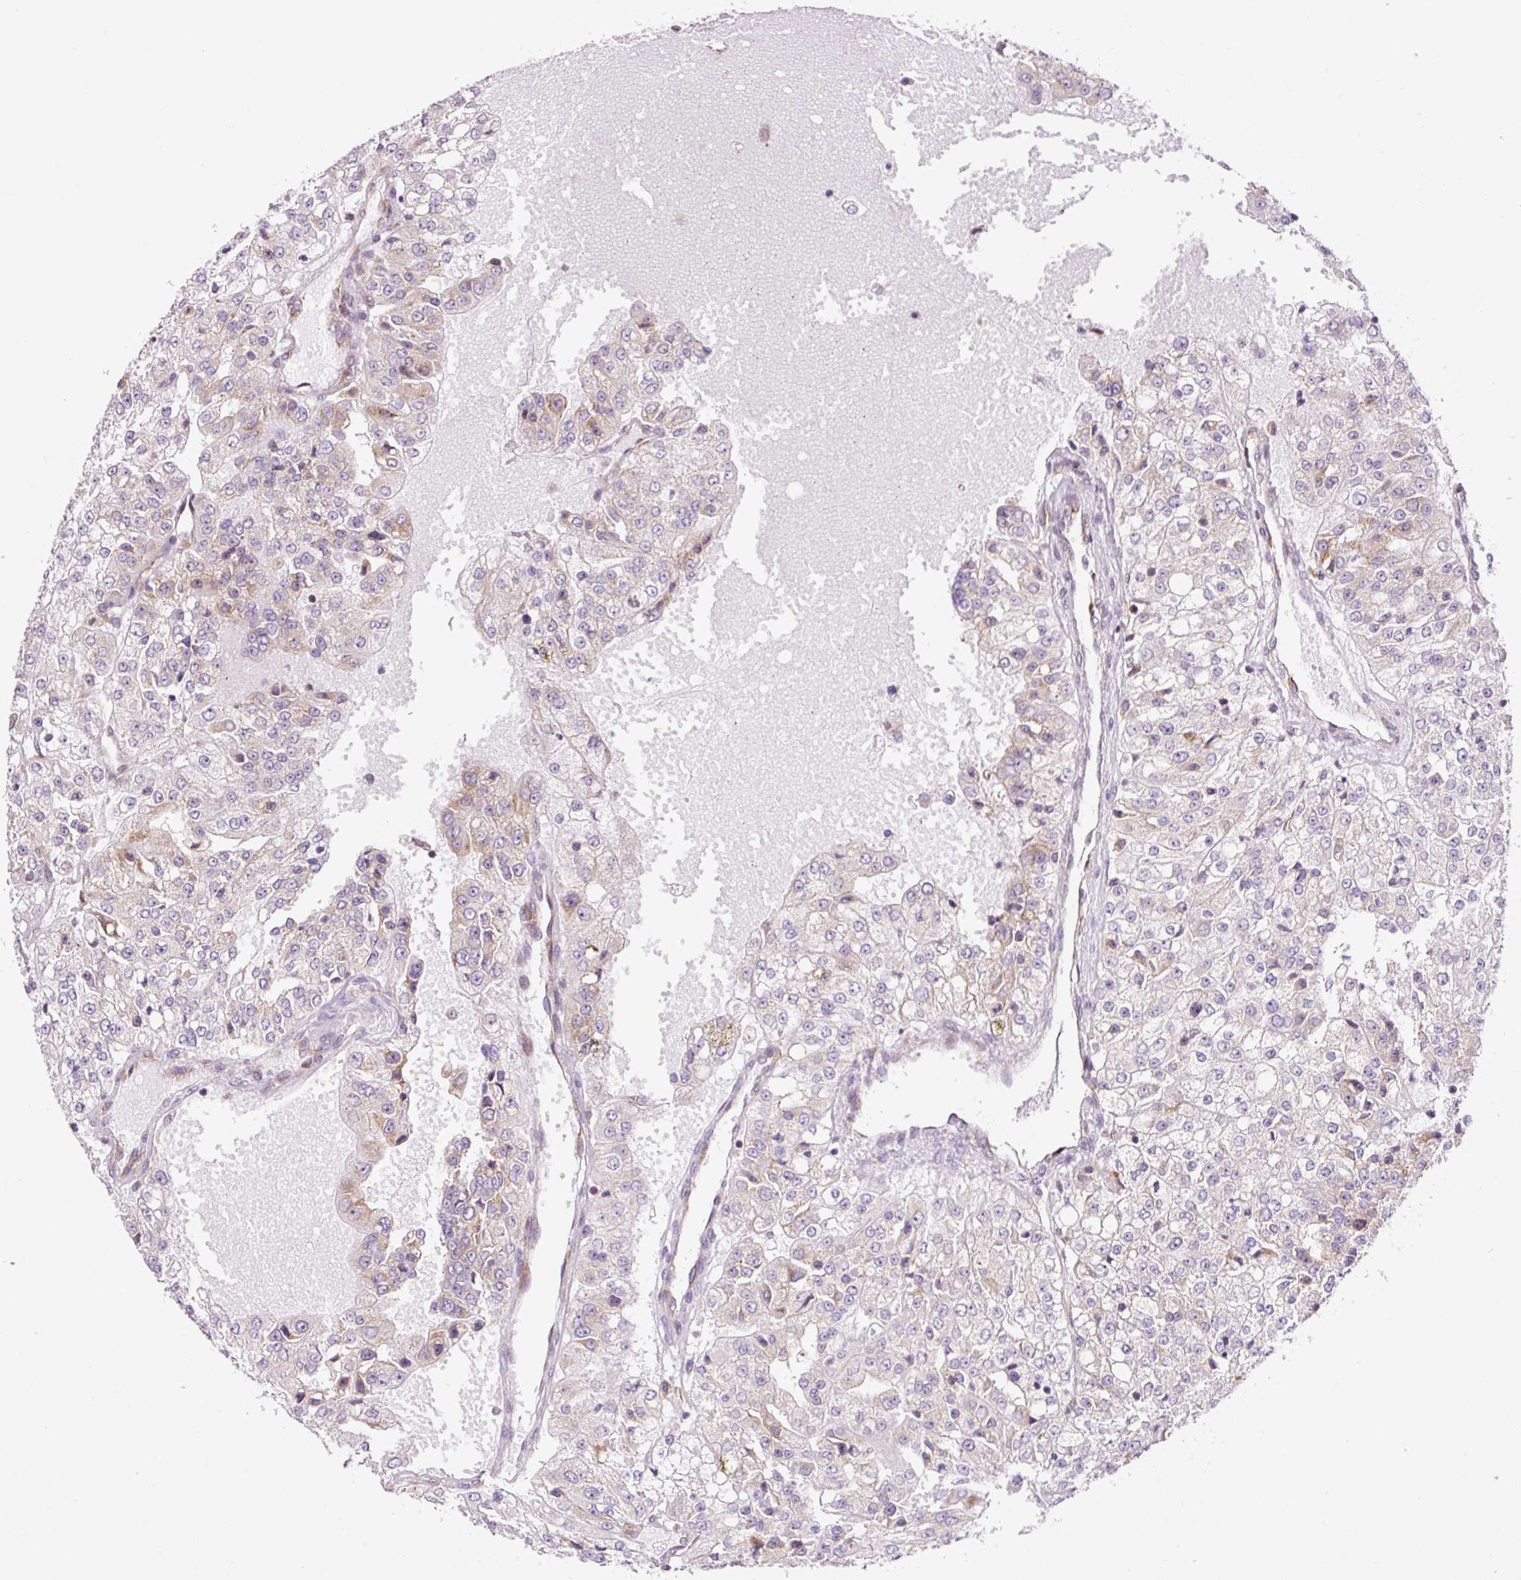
{"staining": {"intensity": "negative", "quantity": "none", "location": "none"}, "tissue": "renal cancer", "cell_type": "Tumor cells", "image_type": "cancer", "snomed": [{"axis": "morphology", "description": "Adenocarcinoma, NOS"}, {"axis": "topography", "description": "Kidney"}], "caption": "Immunohistochemistry photomicrograph of adenocarcinoma (renal) stained for a protein (brown), which shows no positivity in tumor cells. (DAB (3,3'-diaminobenzidine) immunohistochemistry, high magnification).", "gene": "RPL41", "patient": {"sex": "female", "age": 63}}